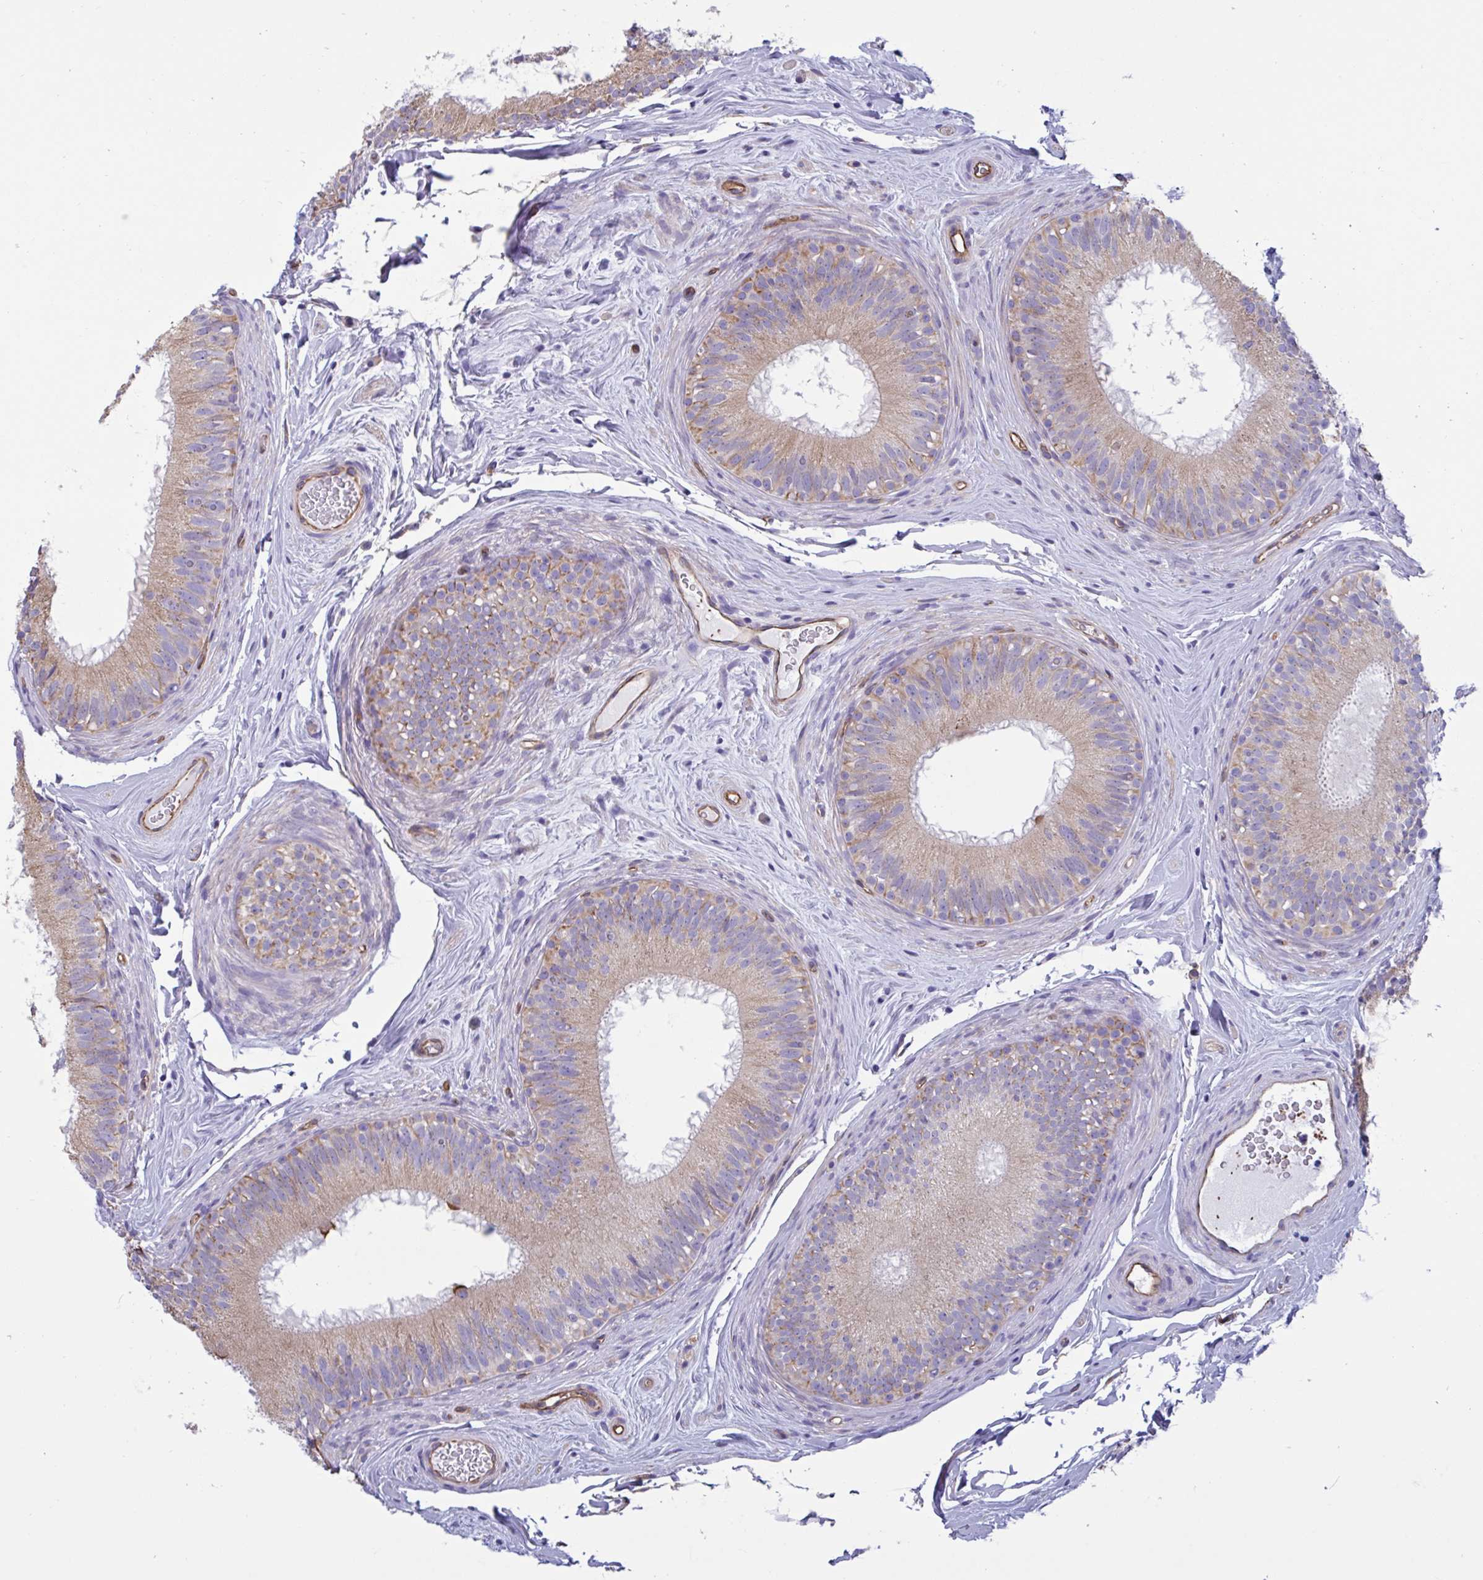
{"staining": {"intensity": "moderate", "quantity": "<25%", "location": "cytoplasmic/membranous"}, "tissue": "epididymis", "cell_type": "Glandular cells", "image_type": "normal", "snomed": [{"axis": "morphology", "description": "Normal tissue, NOS"}, {"axis": "topography", "description": "Epididymis"}], "caption": "Epididymis stained with a brown dye demonstrates moderate cytoplasmic/membranous positive positivity in about <25% of glandular cells.", "gene": "RPL22L1", "patient": {"sex": "male", "age": 44}}